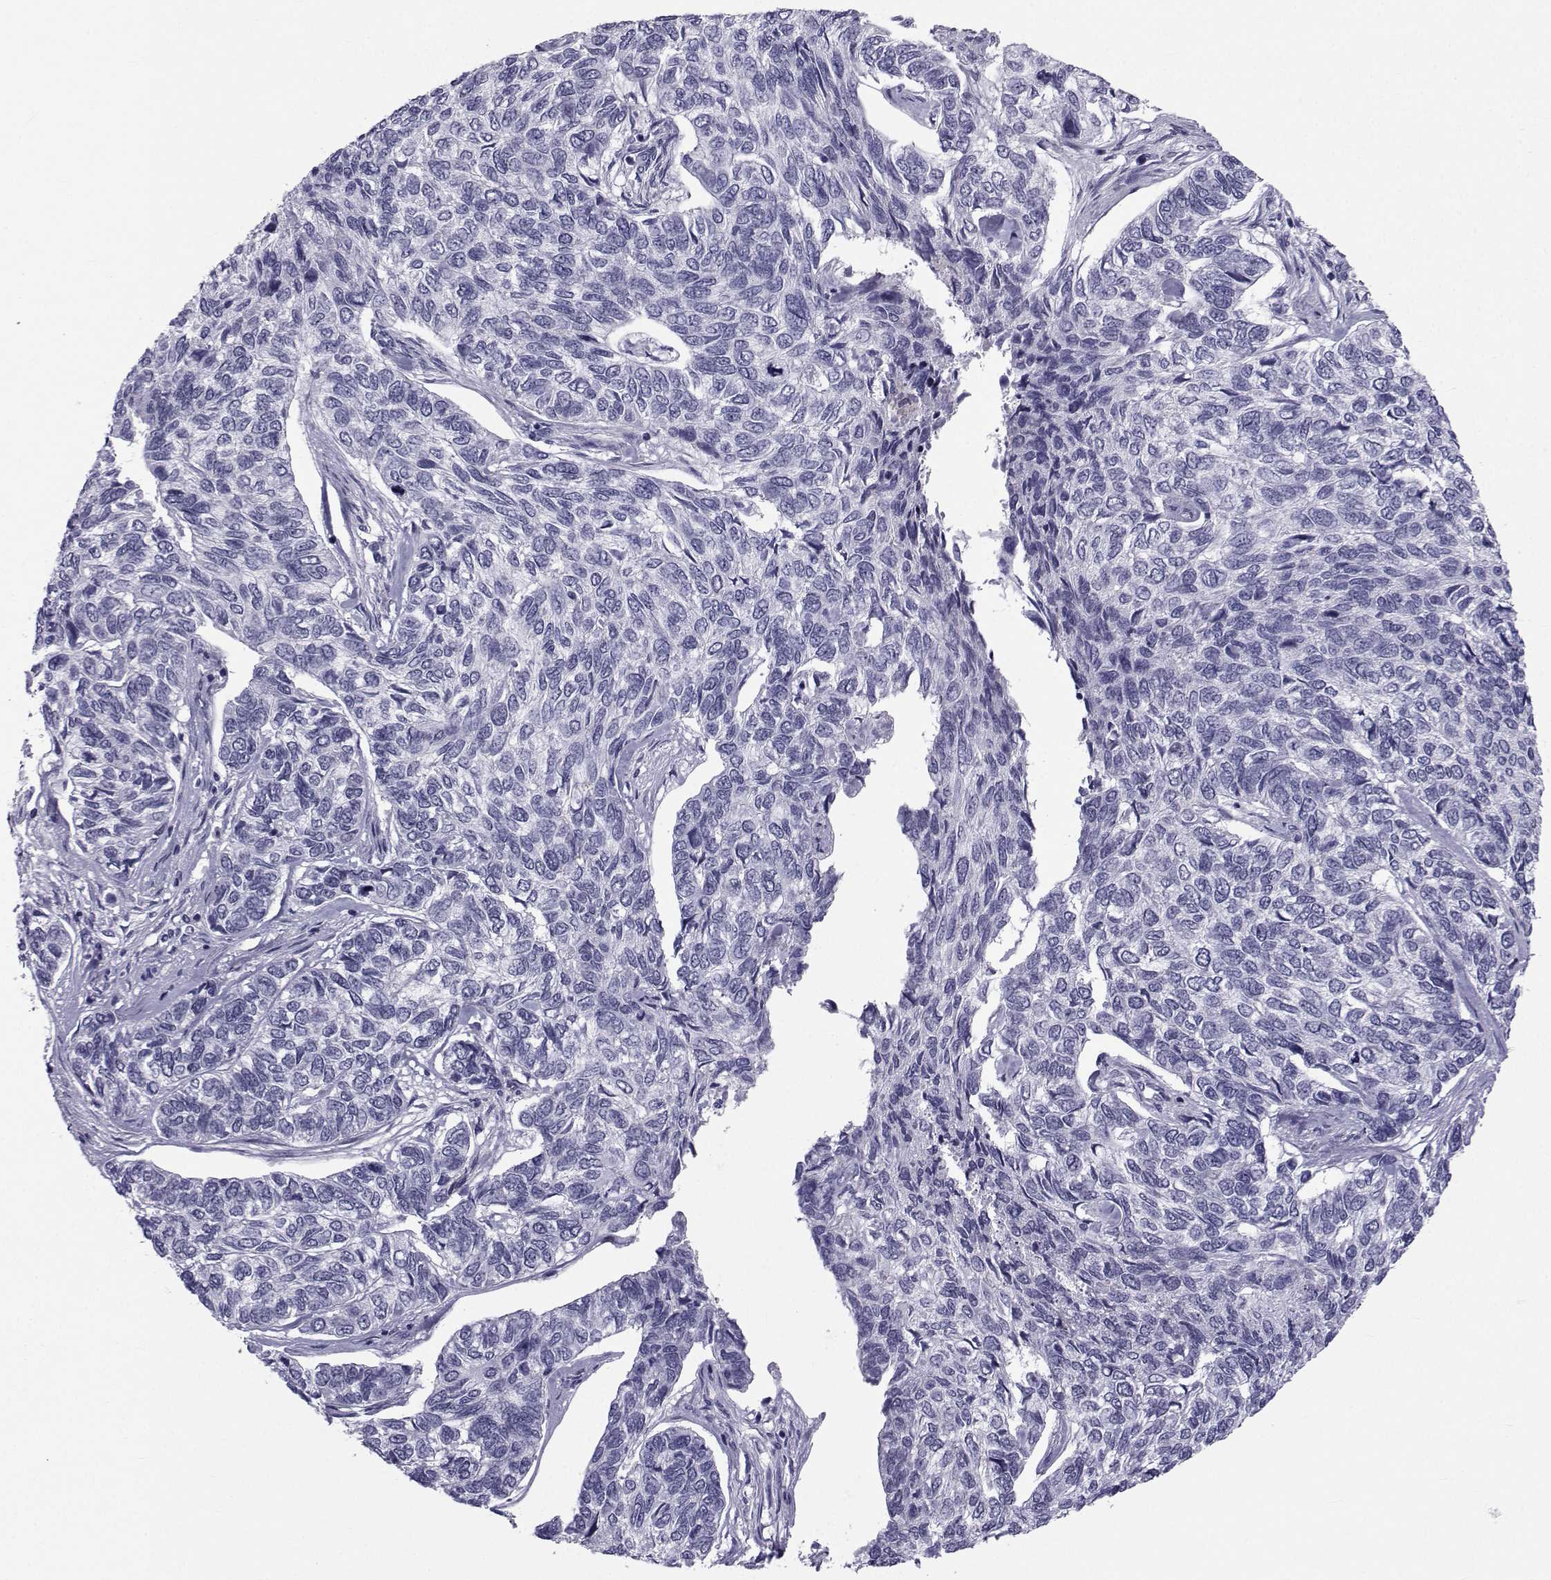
{"staining": {"intensity": "negative", "quantity": "none", "location": "none"}, "tissue": "skin cancer", "cell_type": "Tumor cells", "image_type": "cancer", "snomed": [{"axis": "morphology", "description": "Basal cell carcinoma"}, {"axis": "topography", "description": "Skin"}], "caption": "A micrograph of skin cancer stained for a protein exhibits no brown staining in tumor cells.", "gene": "SPANXD", "patient": {"sex": "female", "age": 65}}